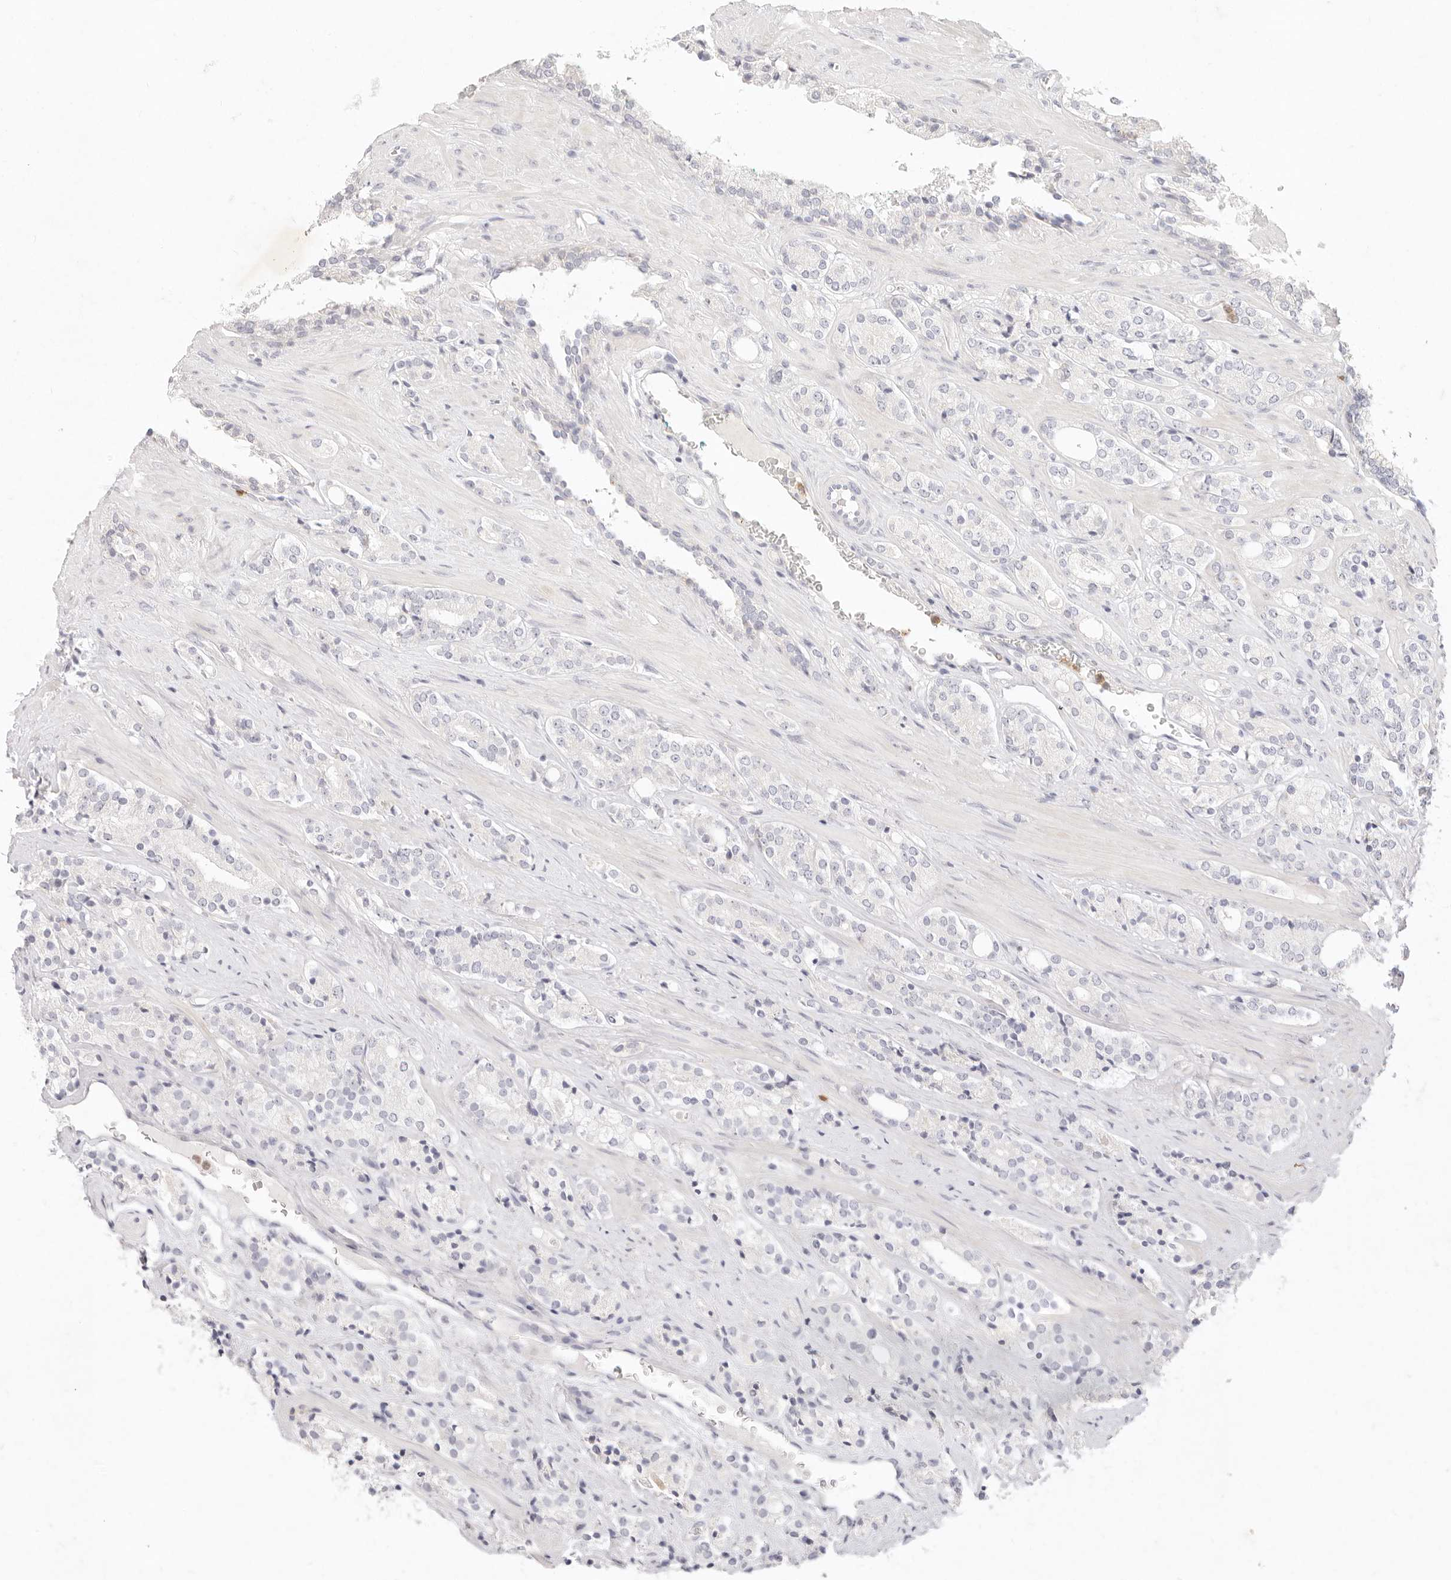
{"staining": {"intensity": "negative", "quantity": "none", "location": "none"}, "tissue": "prostate cancer", "cell_type": "Tumor cells", "image_type": "cancer", "snomed": [{"axis": "morphology", "description": "Adenocarcinoma, High grade"}, {"axis": "topography", "description": "Prostate"}], "caption": "Immunohistochemistry image of neoplastic tissue: human adenocarcinoma (high-grade) (prostate) stained with DAB (3,3'-diaminobenzidine) displays no significant protein staining in tumor cells.", "gene": "GPR84", "patient": {"sex": "male", "age": 71}}